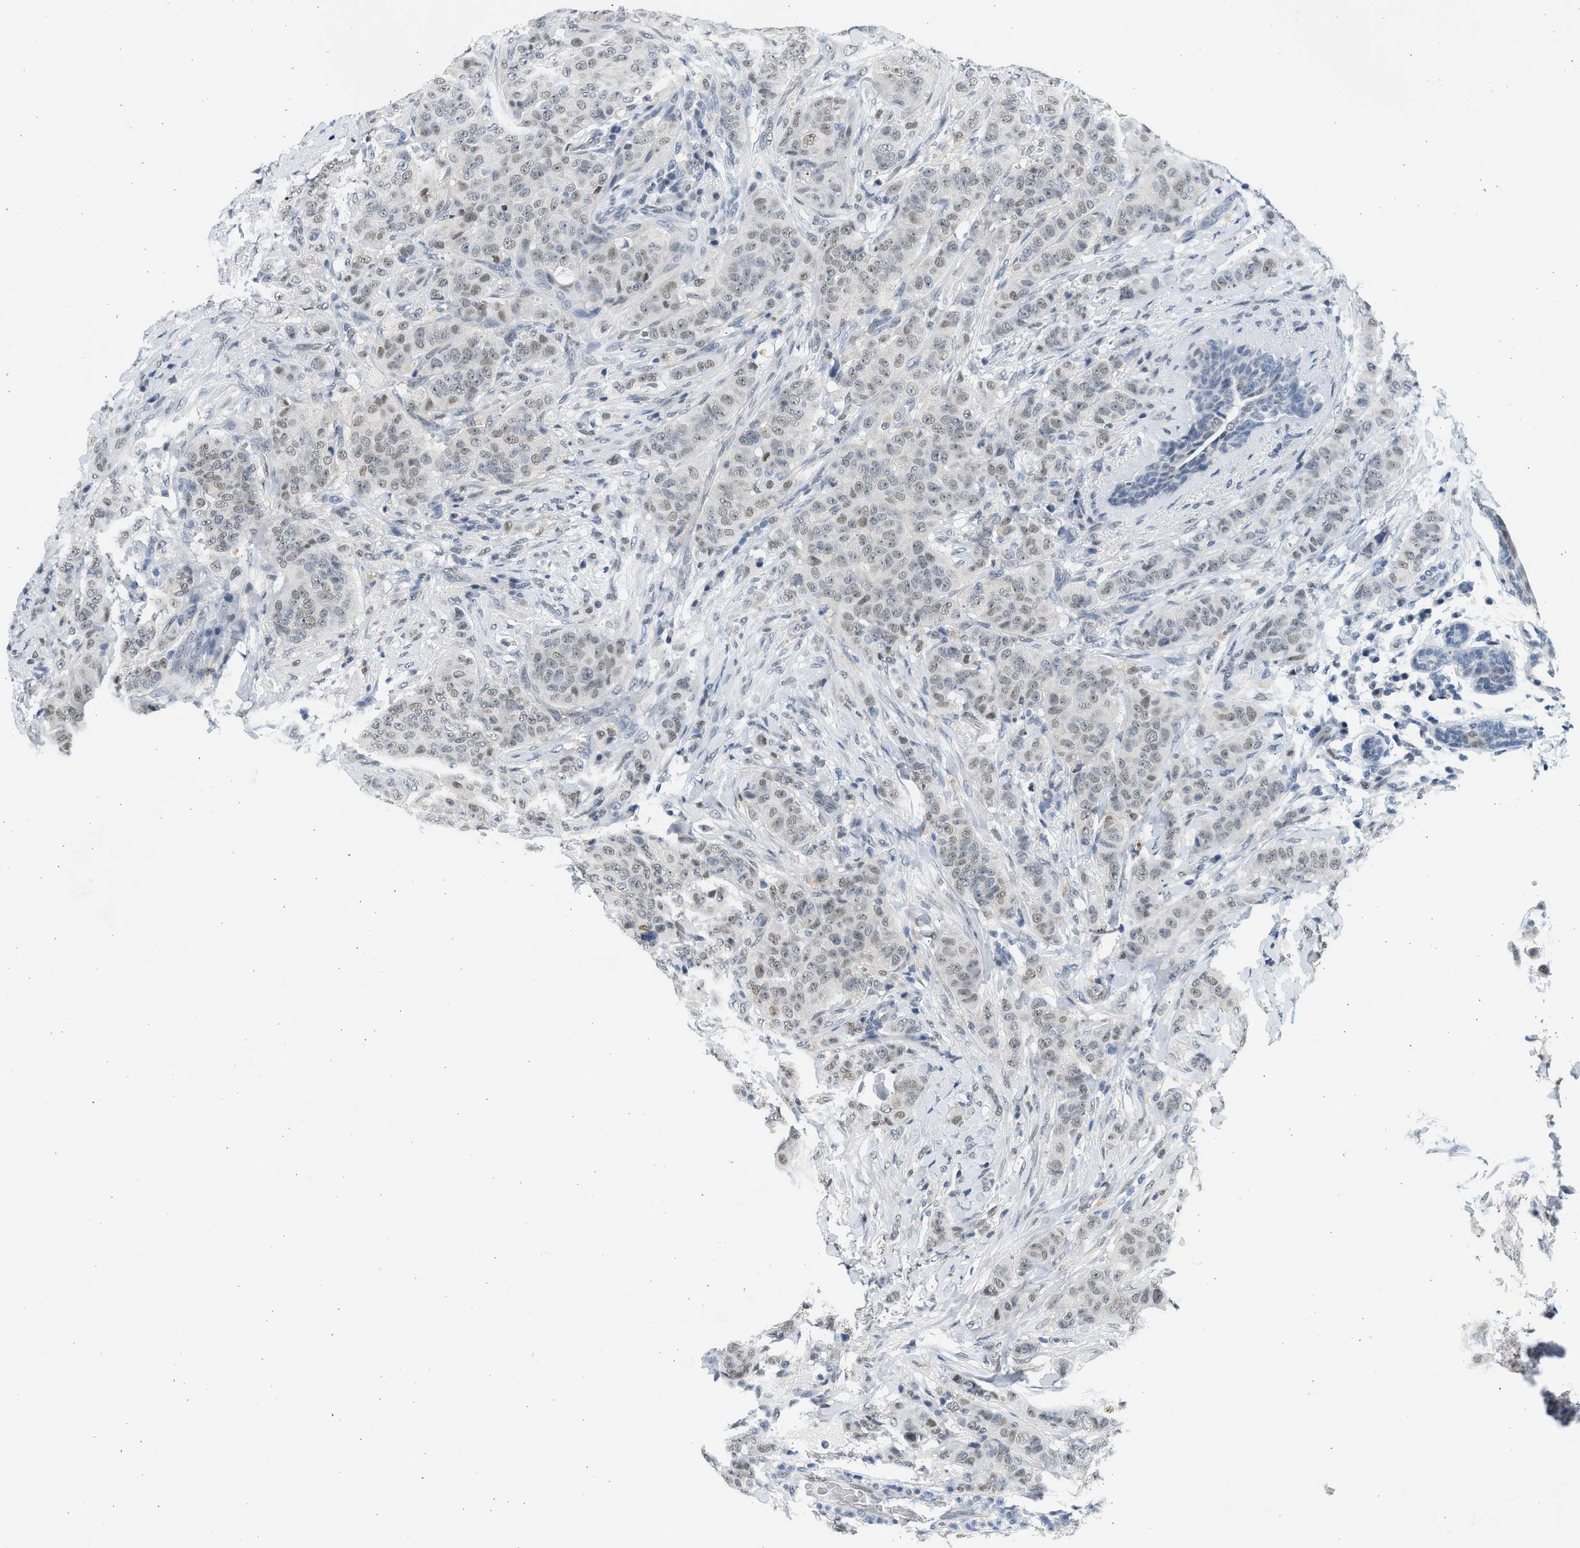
{"staining": {"intensity": "weak", "quantity": "25%-75%", "location": "nuclear"}, "tissue": "breast cancer", "cell_type": "Tumor cells", "image_type": "cancer", "snomed": [{"axis": "morphology", "description": "Normal tissue, NOS"}, {"axis": "morphology", "description": "Duct carcinoma"}, {"axis": "topography", "description": "Breast"}], "caption": "Tumor cells show low levels of weak nuclear expression in about 25%-75% of cells in invasive ductal carcinoma (breast). (Brightfield microscopy of DAB IHC at high magnification).", "gene": "HIPK1", "patient": {"sex": "female", "age": 40}}